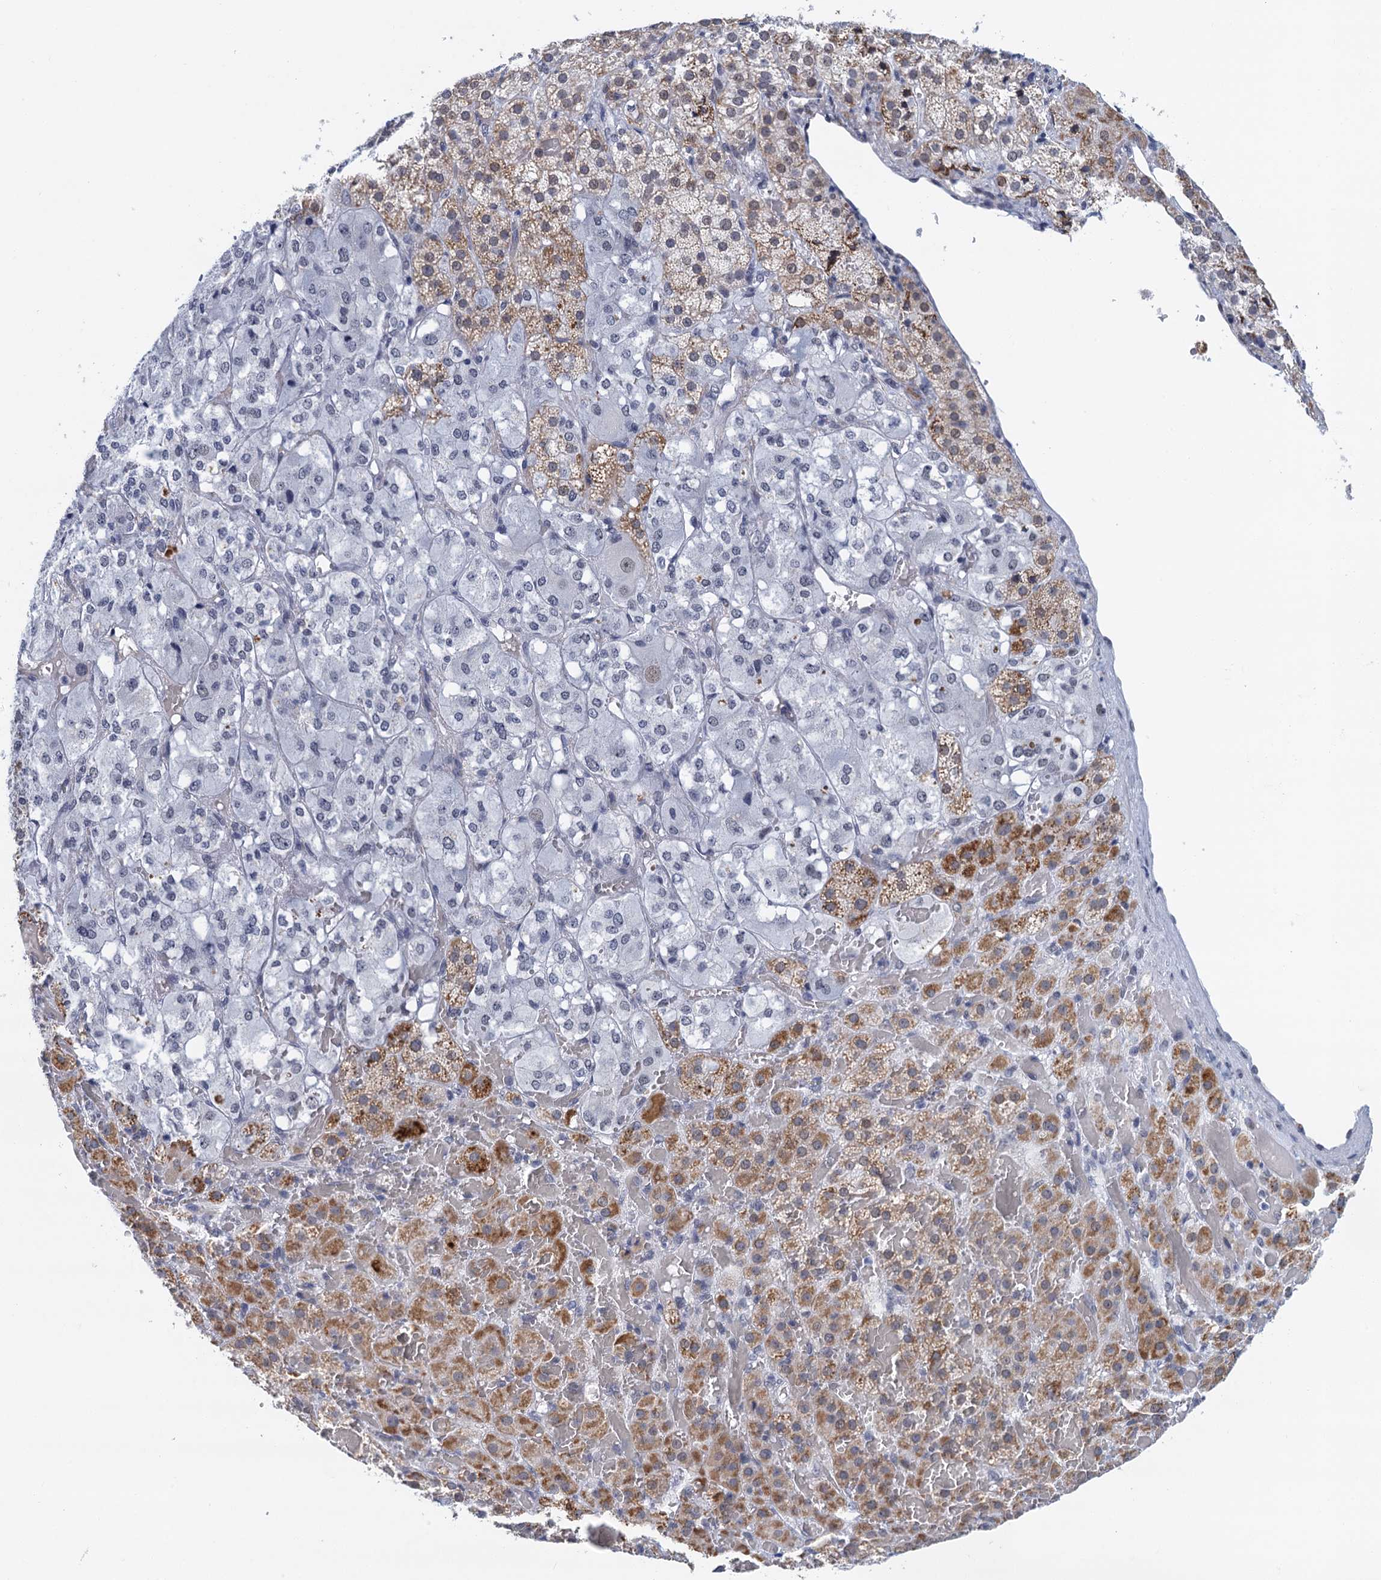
{"staining": {"intensity": "moderate", "quantity": "25%-75%", "location": "cytoplasmic/membranous"}, "tissue": "adrenal gland", "cell_type": "Glandular cells", "image_type": "normal", "snomed": [{"axis": "morphology", "description": "Normal tissue, NOS"}, {"axis": "topography", "description": "Adrenal gland"}], "caption": "Adrenal gland stained for a protein (brown) exhibits moderate cytoplasmic/membranous positive expression in about 25%-75% of glandular cells.", "gene": "EPS8L1", "patient": {"sex": "female", "age": 59}}